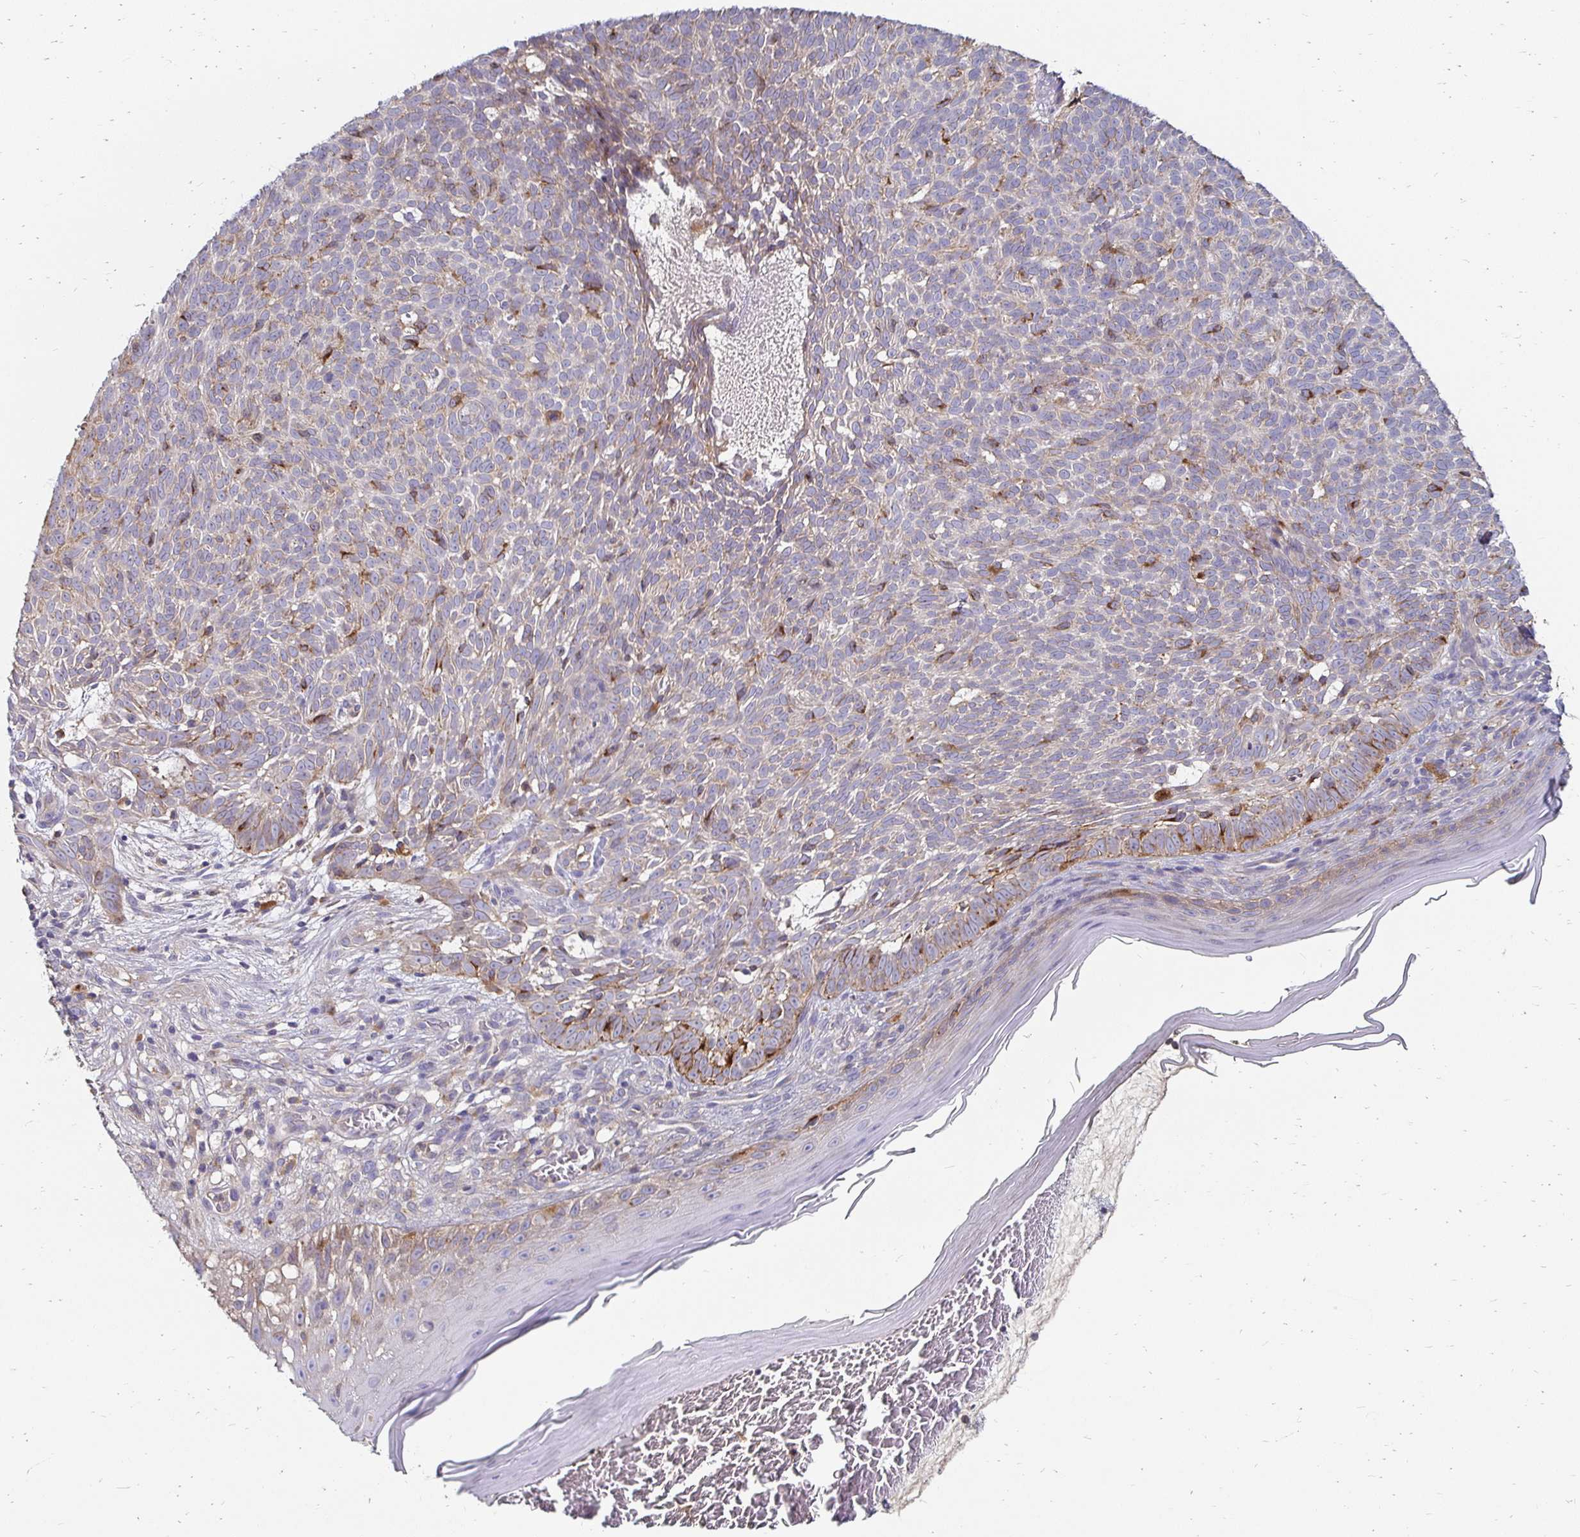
{"staining": {"intensity": "weak", "quantity": "25%-75%", "location": "cytoplasmic/membranous"}, "tissue": "skin cancer", "cell_type": "Tumor cells", "image_type": "cancer", "snomed": [{"axis": "morphology", "description": "Basal cell carcinoma"}, {"axis": "topography", "description": "Skin"}], "caption": "The immunohistochemical stain shows weak cytoplasmic/membranous expression in tumor cells of skin cancer (basal cell carcinoma) tissue.", "gene": "NCSTN", "patient": {"sex": "male", "age": 78}}